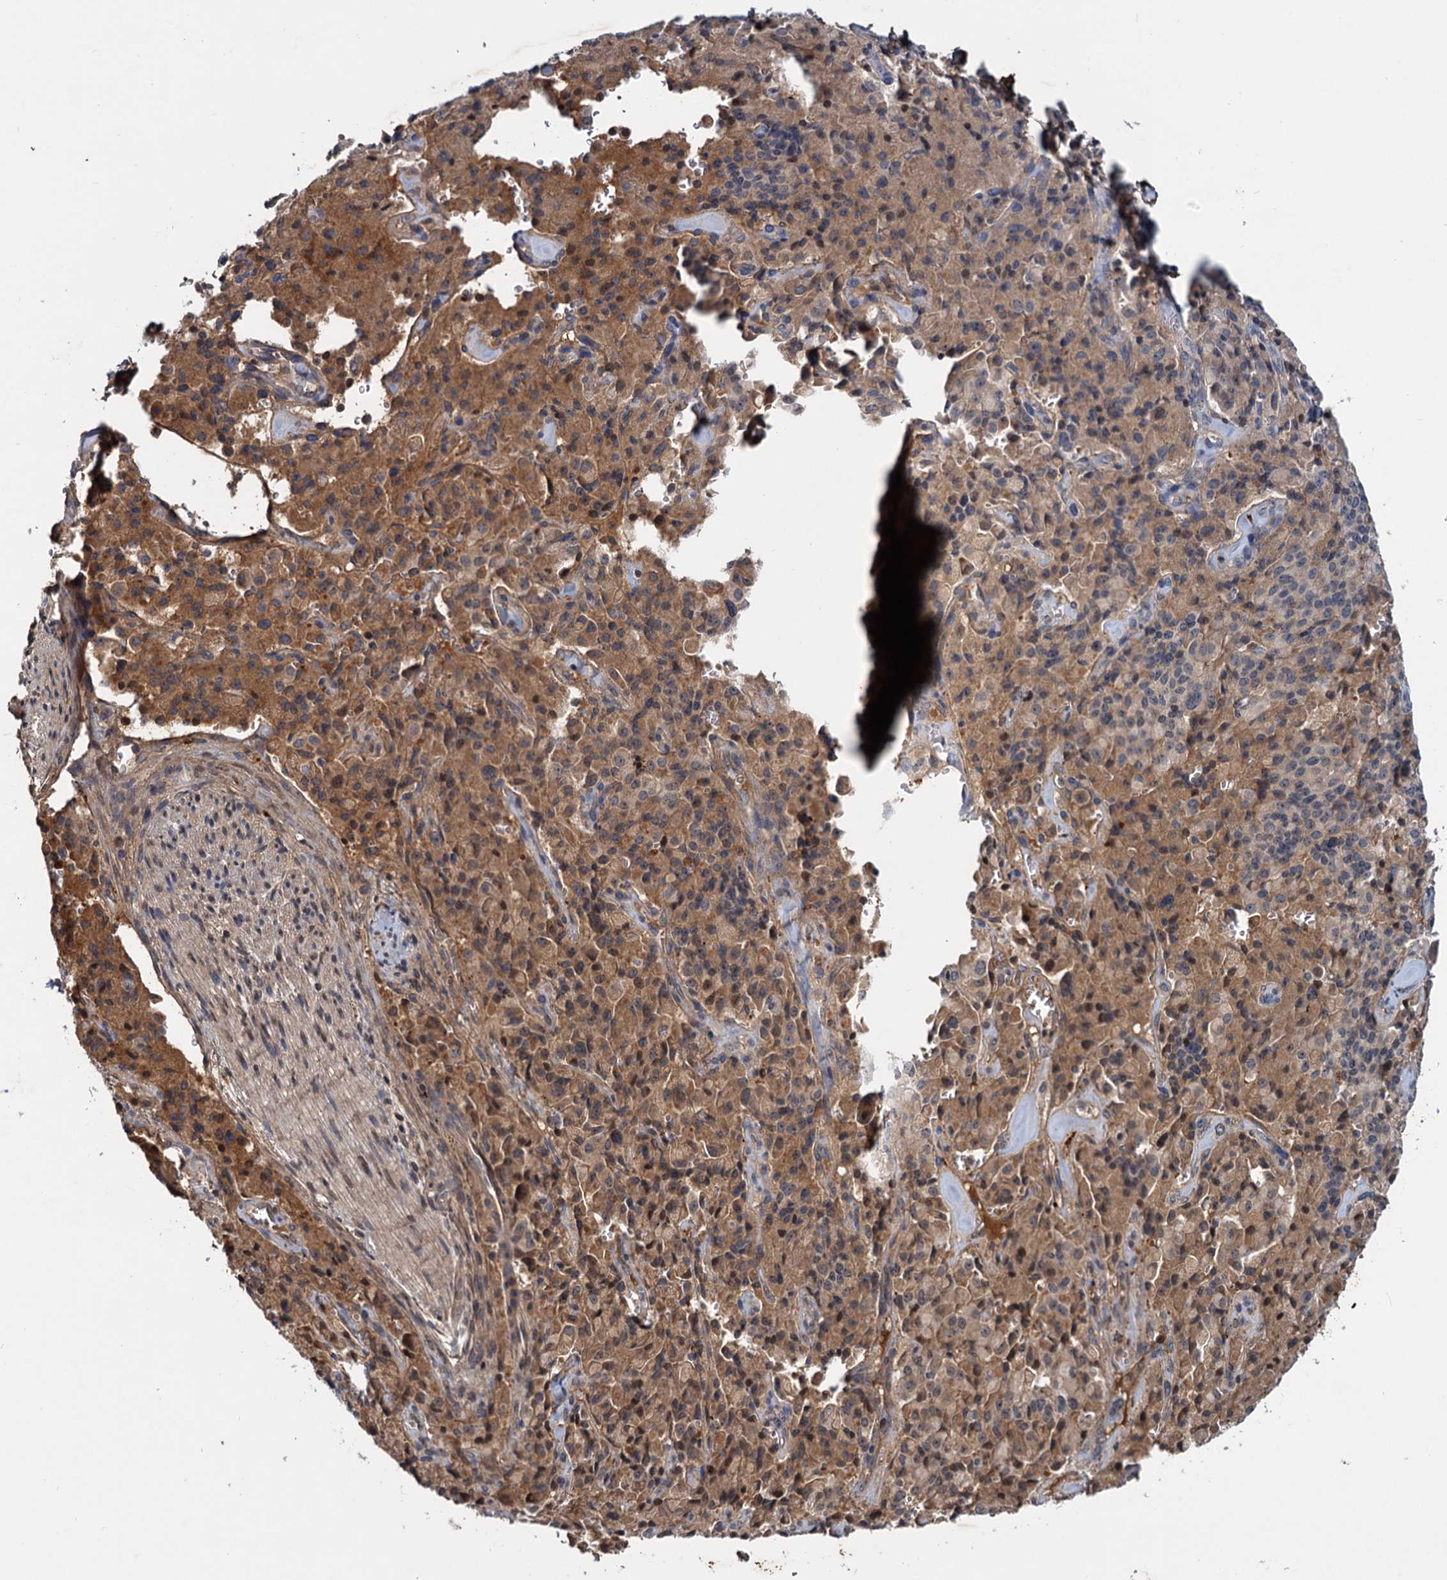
{"staining": {"intensity": "moderate", "quantity": ">75%", "location": "cytoplasmic/membranous,nuclear"}, "tissue": "pancreatic cancer", "cell_type": "Tumor cells", "image_type": "cancer", "snomed": [{"axis": "morphology", "description": "Adenocarcinoma, NOS"}, {"axis": "topography", "description": "Pancreas"}], "caption": "Immunohistochemistry of human adenocarcinoma (pancreatic) reveals medium levels of moderate cytoplasmic/membranous and nuclear expression in about >75% of tumor cells.", "gene": "CHRD", "patient": {"sex": "male", "age": 65}}